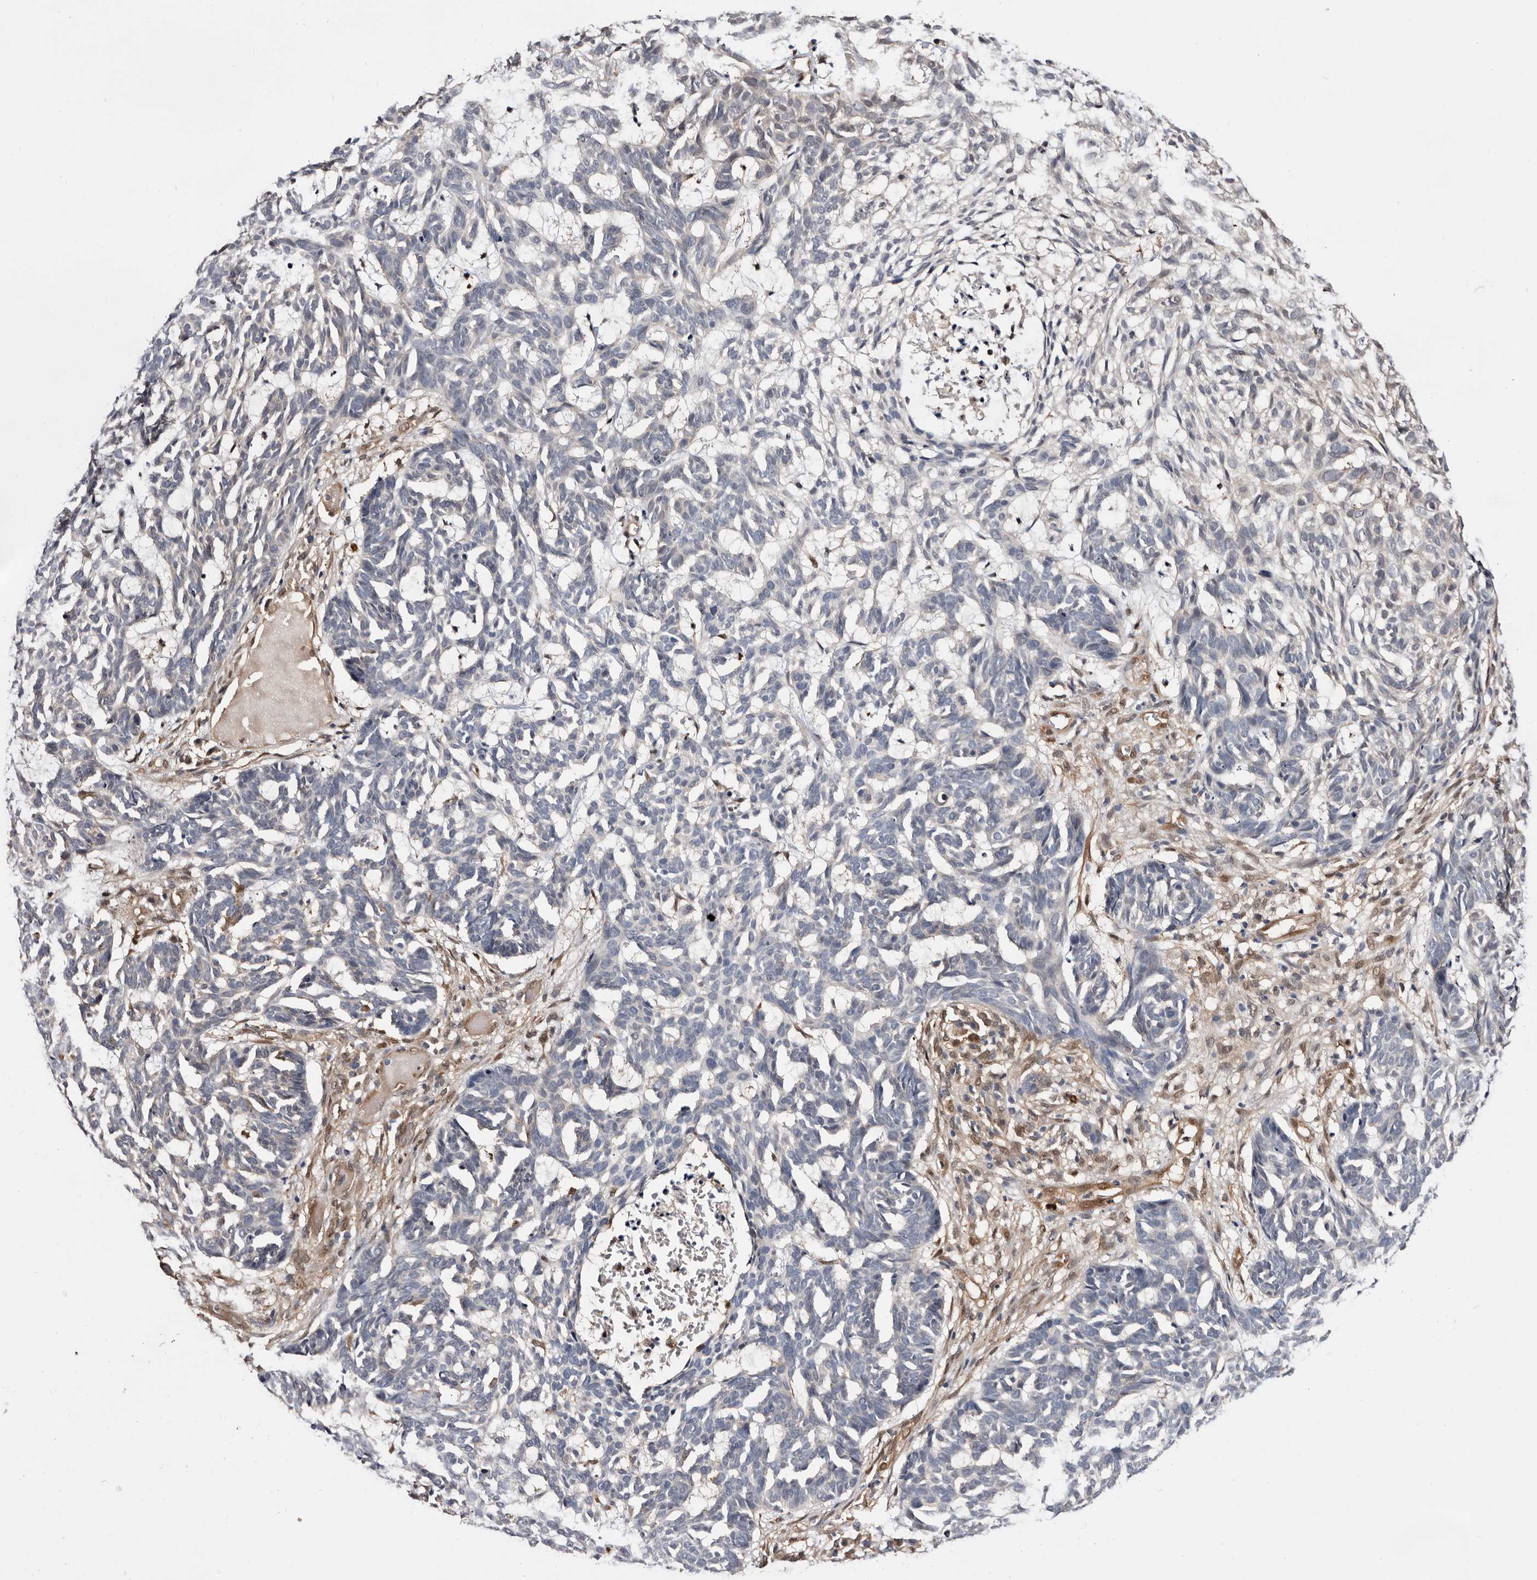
{"staining": {"intensity": "negative", "quantity": "none", "location": "none"}, "tissue": "skin cancer", "cell_type": "Tumor cells", "image_type": "cancer", "snomed": [{"axis": "morphology", "description": "Basal cell carcinoma"}, {"axis": "topography", "description": "Skin"}], "caption": "There is no significant staining in tumor cells of skin cancer (basal cell carcinoma).", "gene": "TP53I3", "patient": {"sex": "male", "age": 85}}